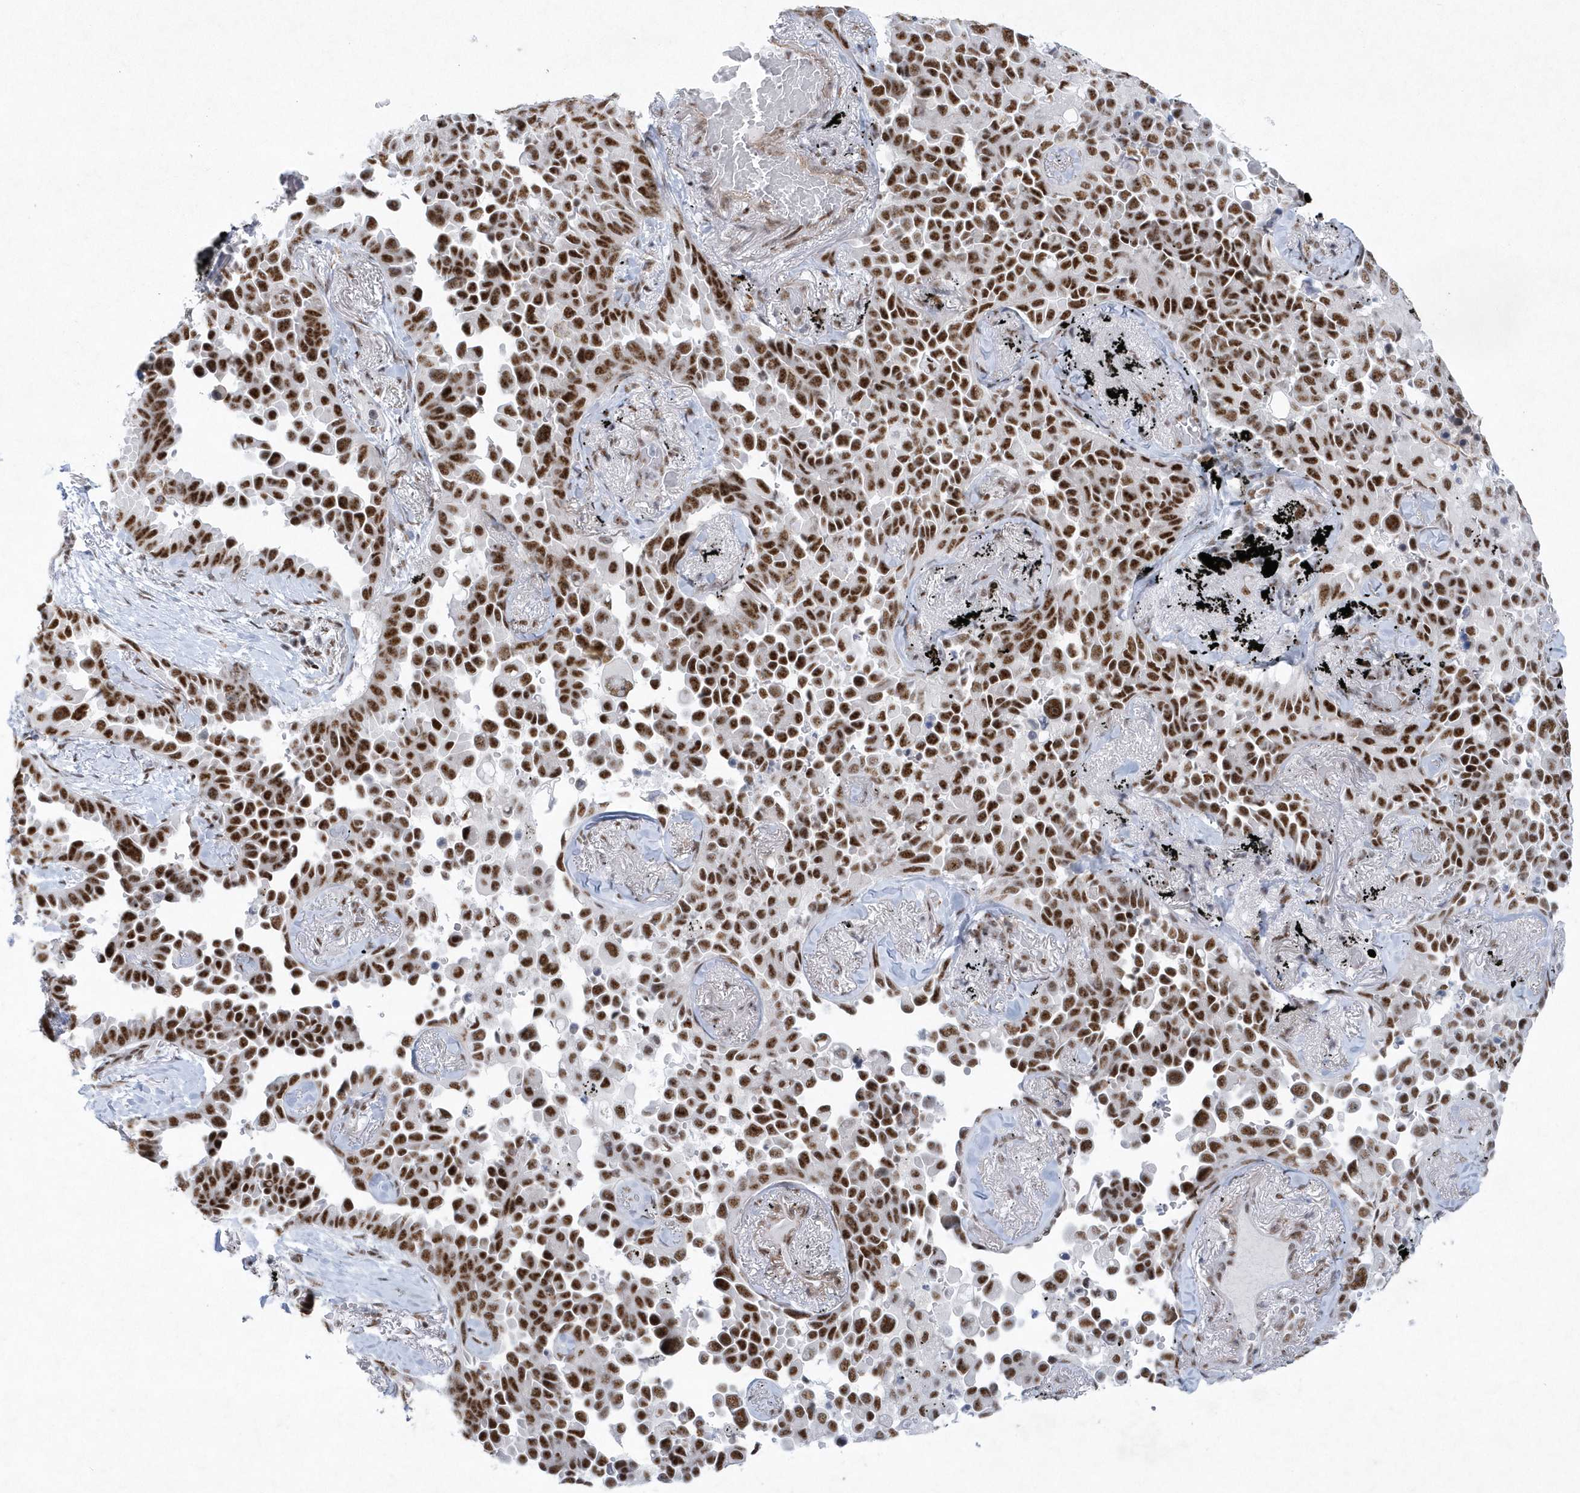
{"staining": {"intensity": "strong", "quantity": ">75%", "location": "nuclear"}, "tissue": "lung cancer", "cell_type": "Tumor cells", "image_type": "cancer", "snomed": [{"axis": "morphology", "description": "Adenocarcinoma, NOS"}, {"axis": "topography", "description": "Lung"}], "caption": "Immunohistochemistry micrograph of lung cancer stained for a protein (brown), which exhibits high levels of strong nuclear staining in approximately >75% of tumor cells.", "gene": "DCLRE1A", "patient": {"sex": "female", "age": 67}}